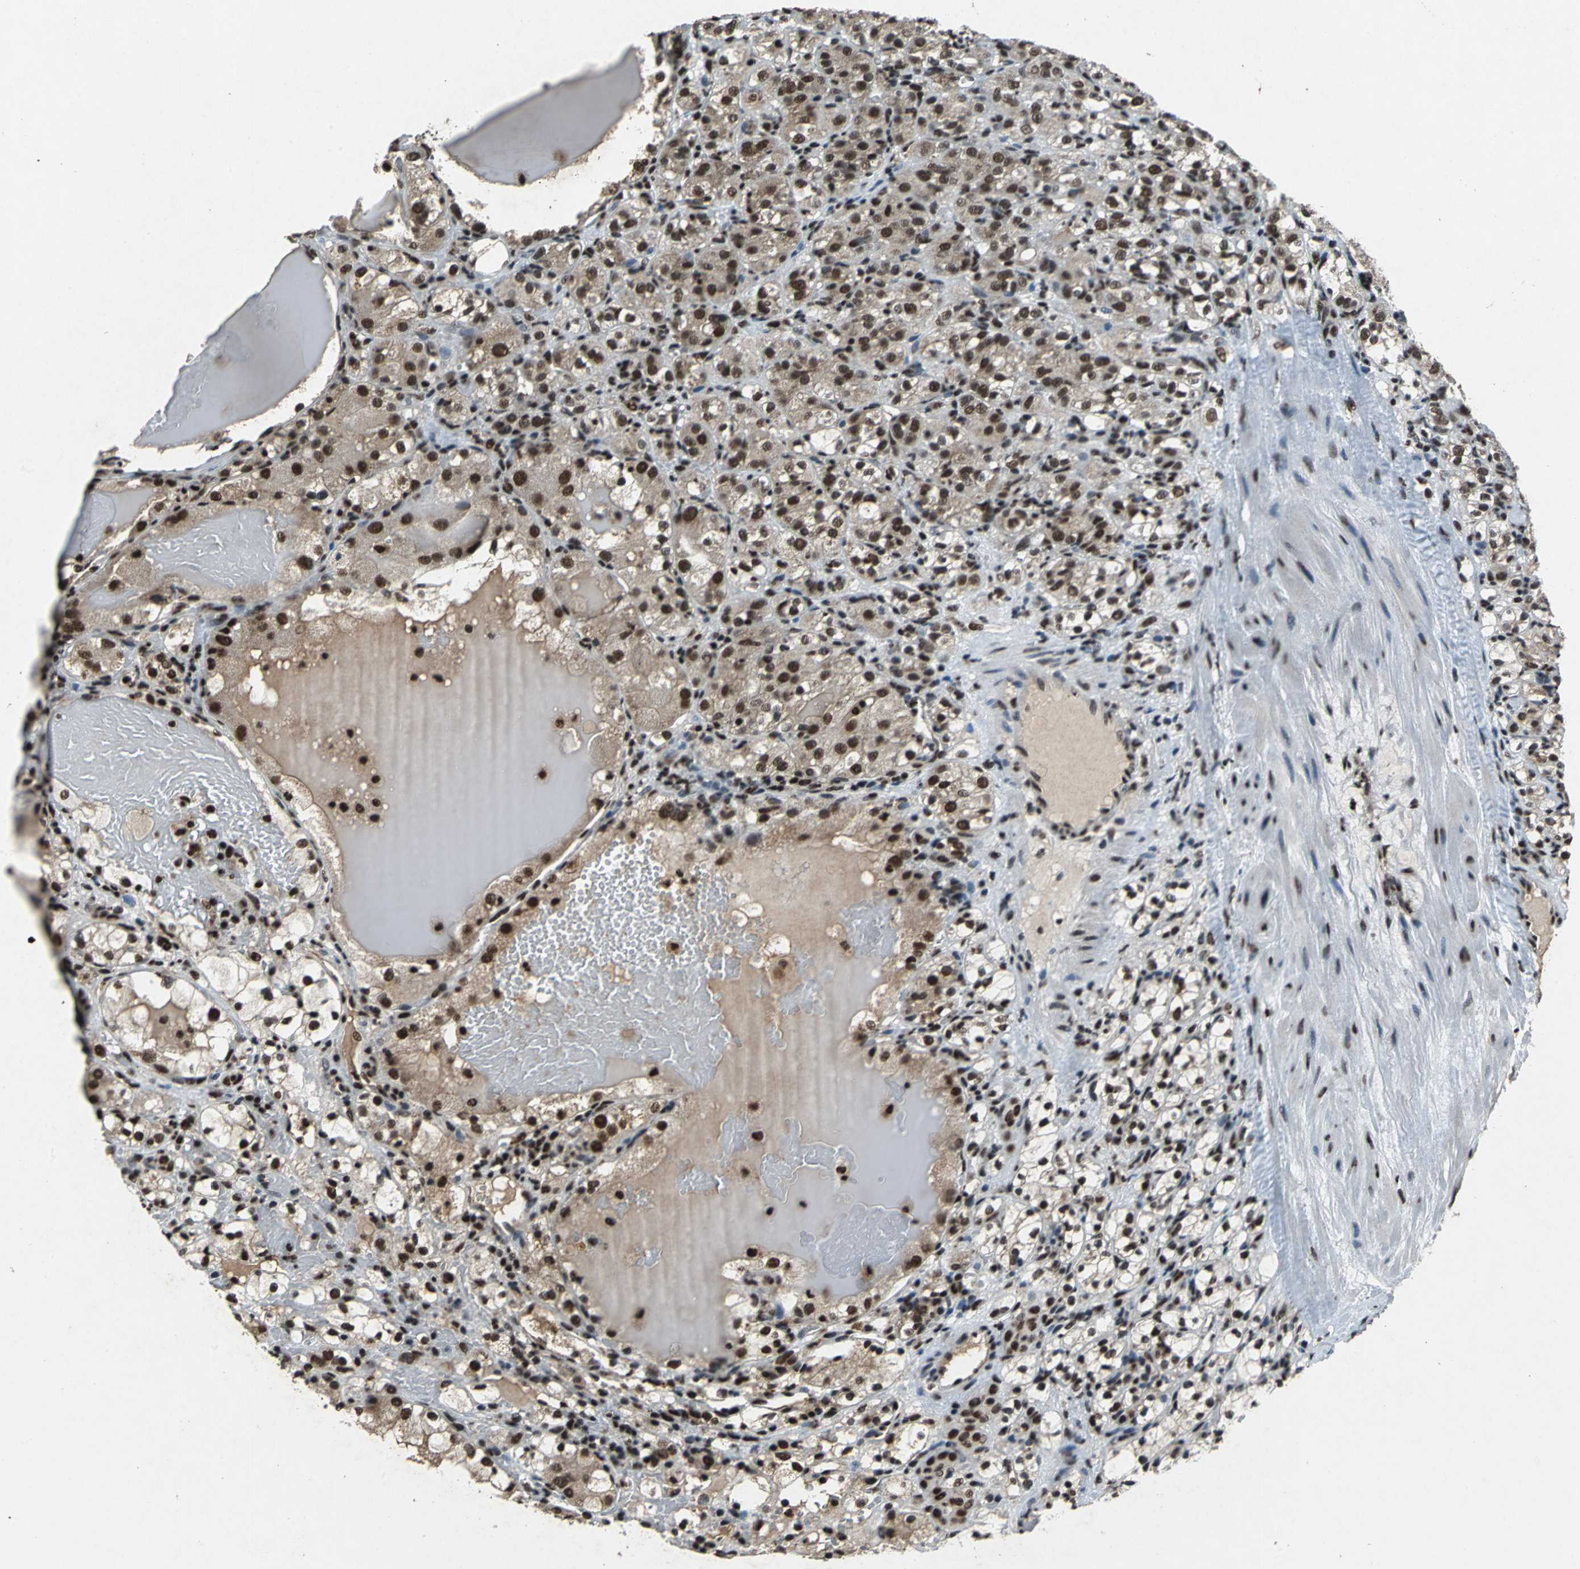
{"staining": {"intensity": "strong", "quantity": ">75%", "location": "nuclear"}, "tissue": "renal cancer", "cell_type": "Tumor cells", "image_type": "cancer", "snomed": [{"axis": "morphology", "description": "Normal tissue, NOS"}, {"axis": "morphology", "description": "Adenocarcinoma, NOS"}, {"axis": "topography", "description": "Kidney"}], "caption": "Tumor cells show high levels of strong nuclear staining in approximately >75% of cells in human renal adenocarcinoma. (DAB = brown stain, brightfield microscopy at high magnification).", "gene": "MTA2", "patient": {"sex": "male", "age": 61}}